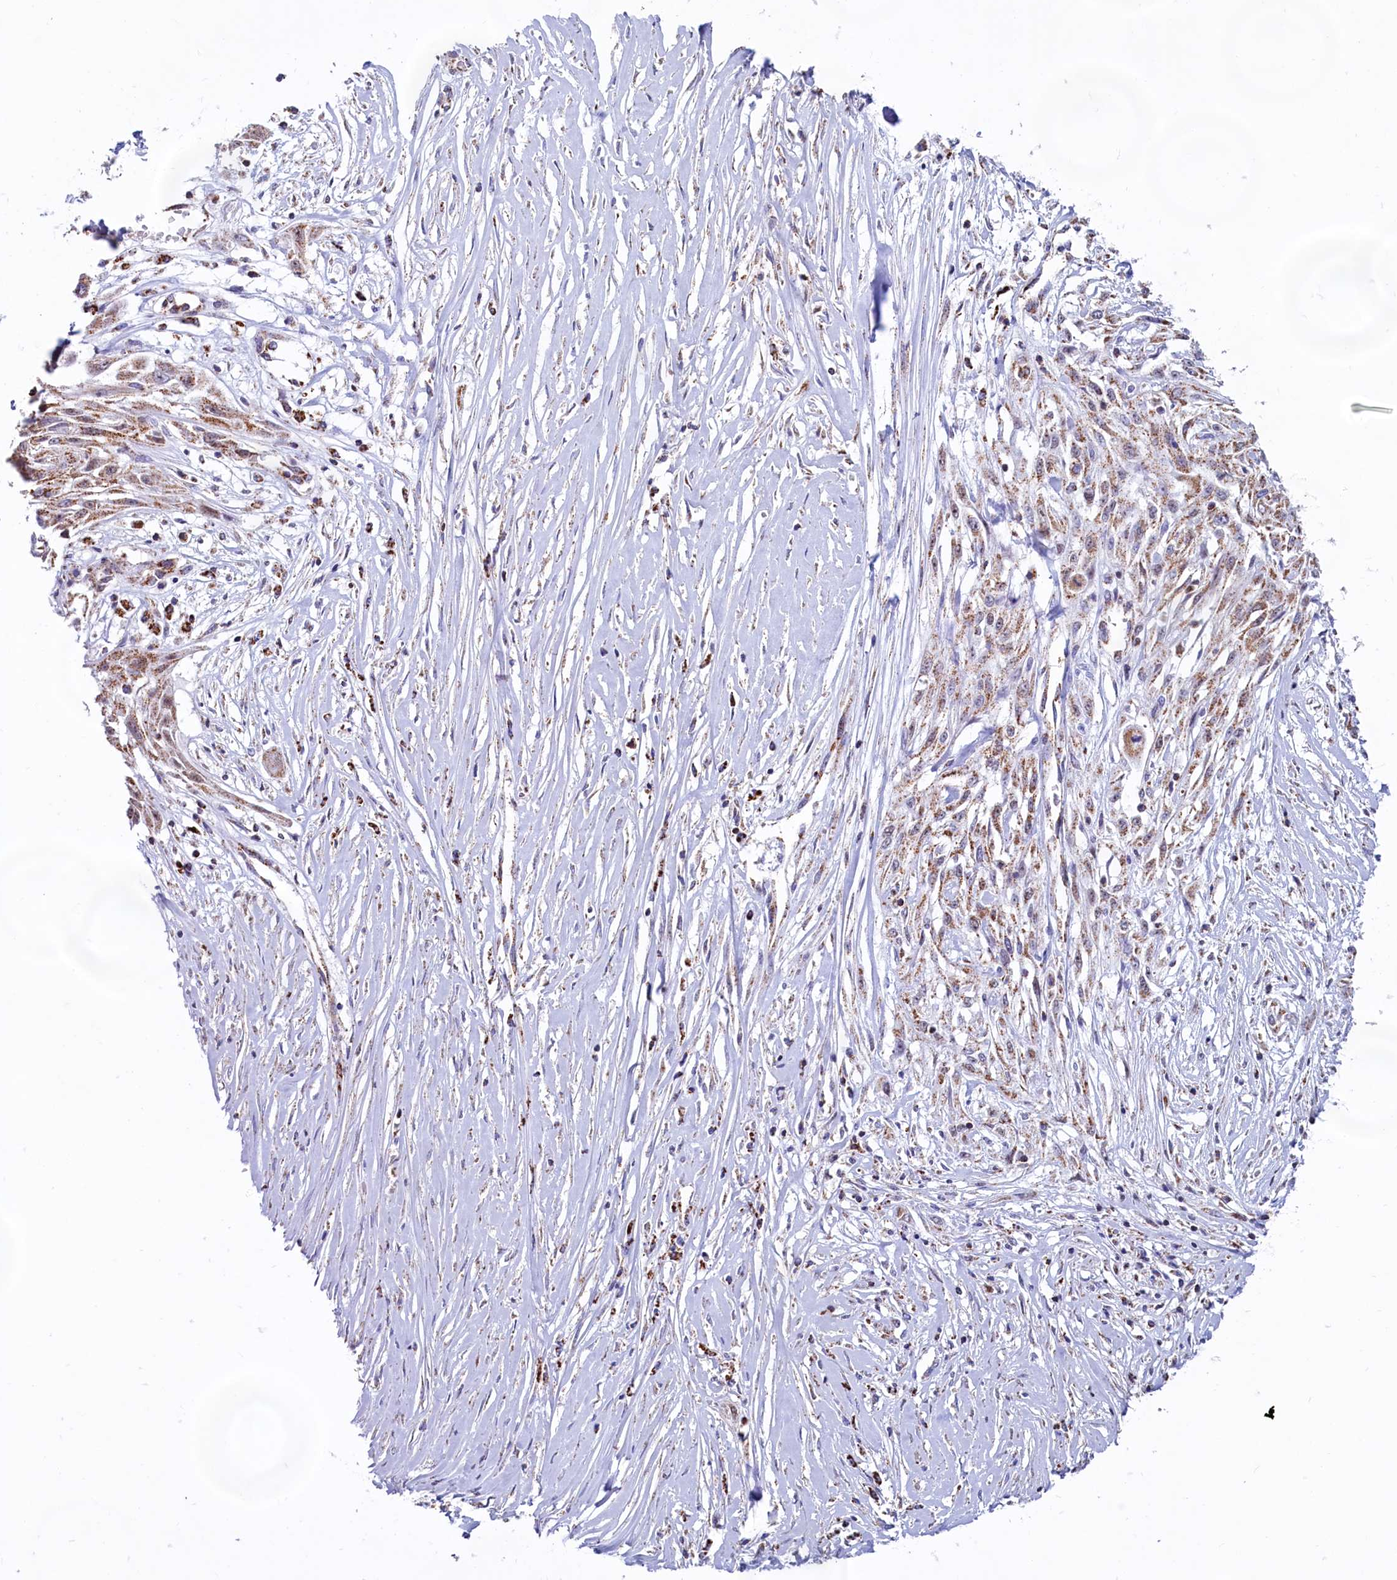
{"staining": {"intensity": "weak", "quantity": ">75%", "location": "cytoplasmic/membranous"}, "tissue": "skin cancer", "cell_type": "Tumor cells", "image_type": "cancer", "snomed": [{"axis": "morphology", "description": "Squamous cell carcinoma, NOS"}, {"axis": "morphology", "description": "Squamous cell carcinoma, metastatic, NOS"}, {"axis": "topography", "description": "Skin"}, {"axis": "topography", "description": "Lymph node"}], "caption": "Protein staining of skin cancer (metastatic squamous cell carcinoma) tissue exhibits weak cytoplasmic/membranous positivity in about >75% of tumor cells. (DAB (3,3'-diaminobenzidine) IHC, brown staining for protein, blue staining for nuclei).", "gene": "C1D", "patient": {"sex": "male", "age": 75}}